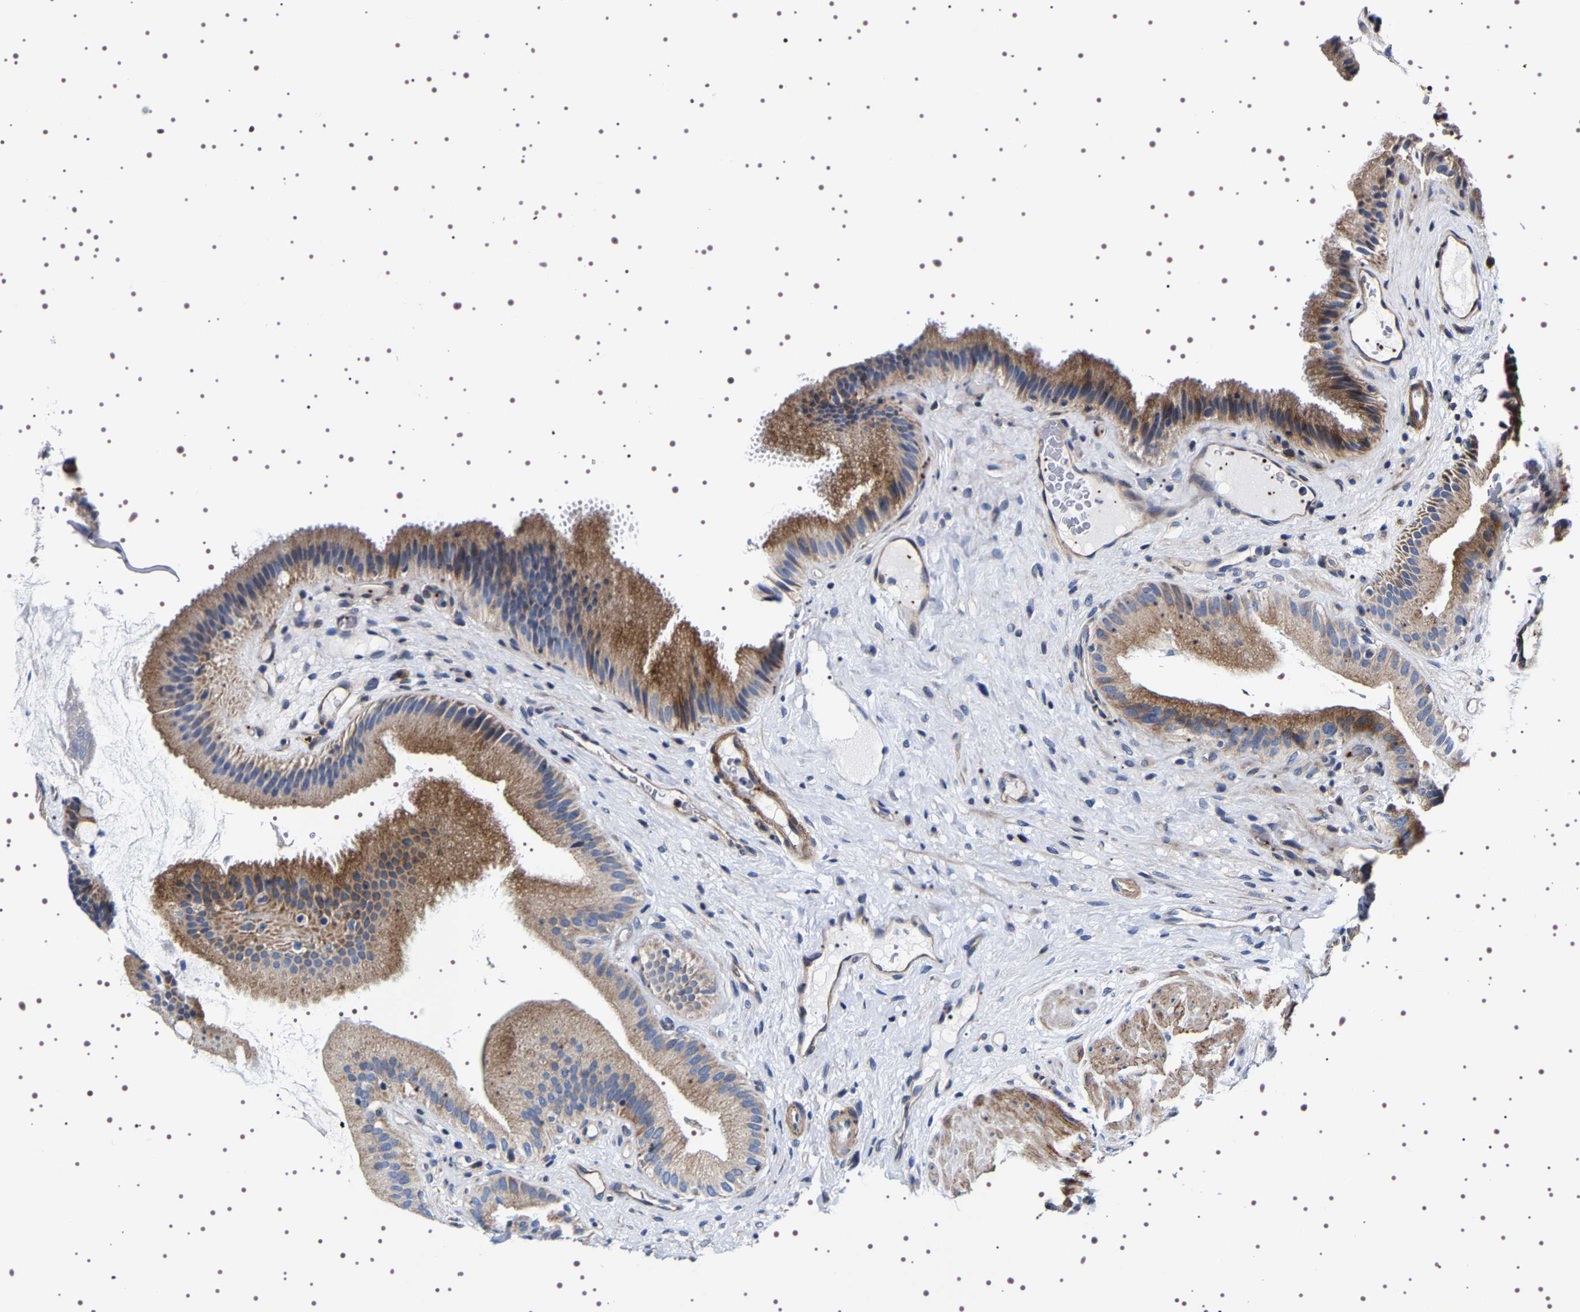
{"staining": {"intensity": "moderate", "quantity": ">75%", "location": "cytoplasmic/membranous"}, "tissue": "gallbladder", "cell_type": "Glandular cells", "image_type": "normal", "snomed": [{"axis": "morphology", "description": "Normal tissue, NOS"}, {"axis": "topography", "description": "Gallbladder"}], "caption": "Immunohistochemical staining of normal gallbladder exhibits >75% levels of moderate cytoplasmic/membranous protein staining in approximately >75% of glandular cells. The protein of interest is stained brown, and the nuclei are stained in blue (DAB IHC with brightfield microscopy, high magnification).", "gene": "SQLE", "patient": {"sex": "male", "age": 49}}